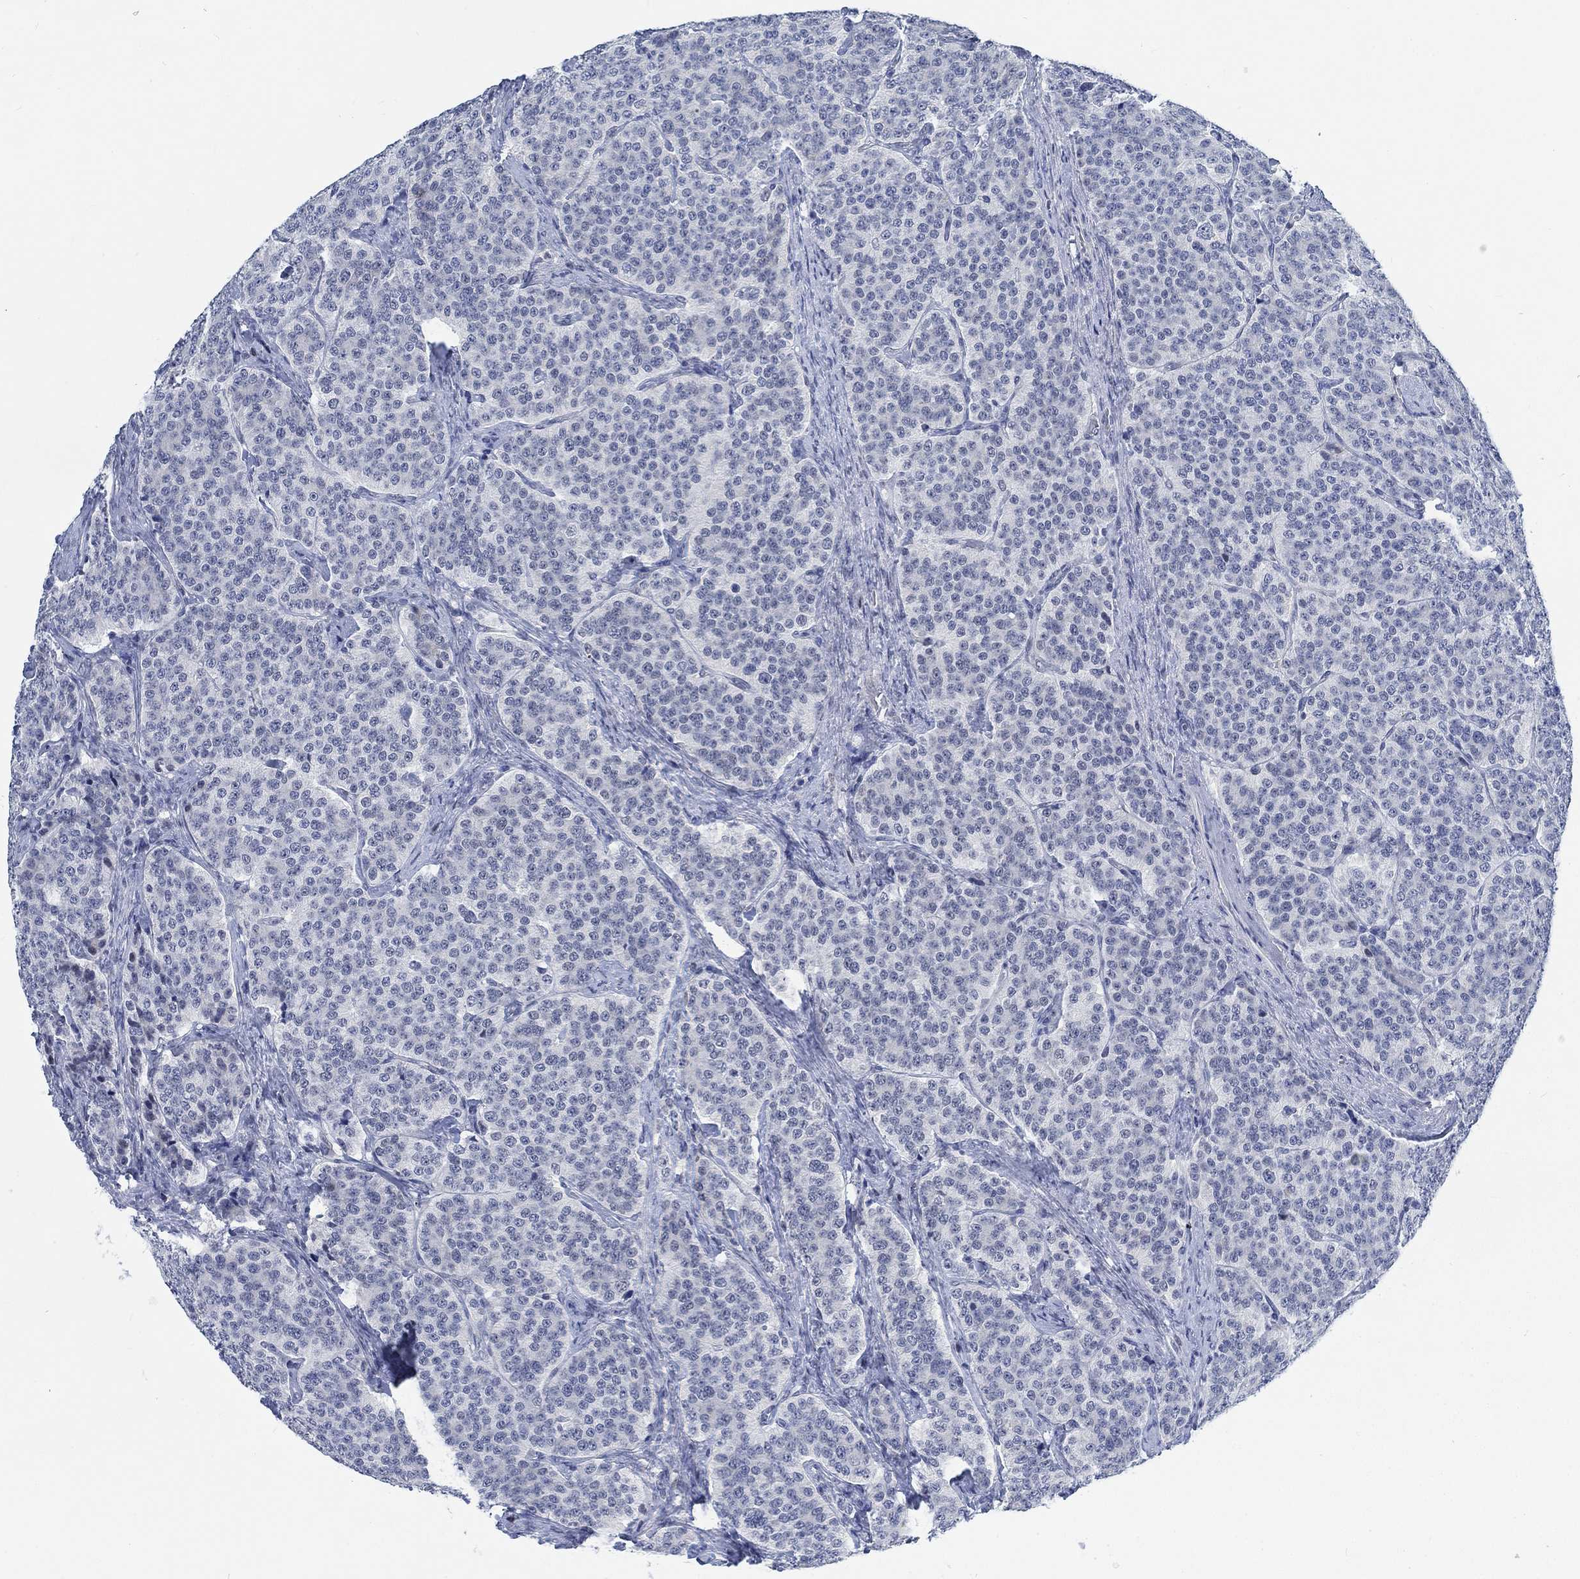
{"staining": {"intensity": "negative", "quantity": "none", "location": "none"}, "tissue": "carcinoid", "cell_type": "Tumor cells", "image_type": "cancer", "snomed": [{"axis": "morphology", "description": "Carcinoid, malignant, NOS"}, {"axis": "topography", "description": "Small intestine"}], "caption": "Immunohistochemistry (IHC) of human carcinoid (malignant) reveals no expression in tumor cells.", "gene": "KCNH8", "patient": {"sex": "female", "age": 58}}